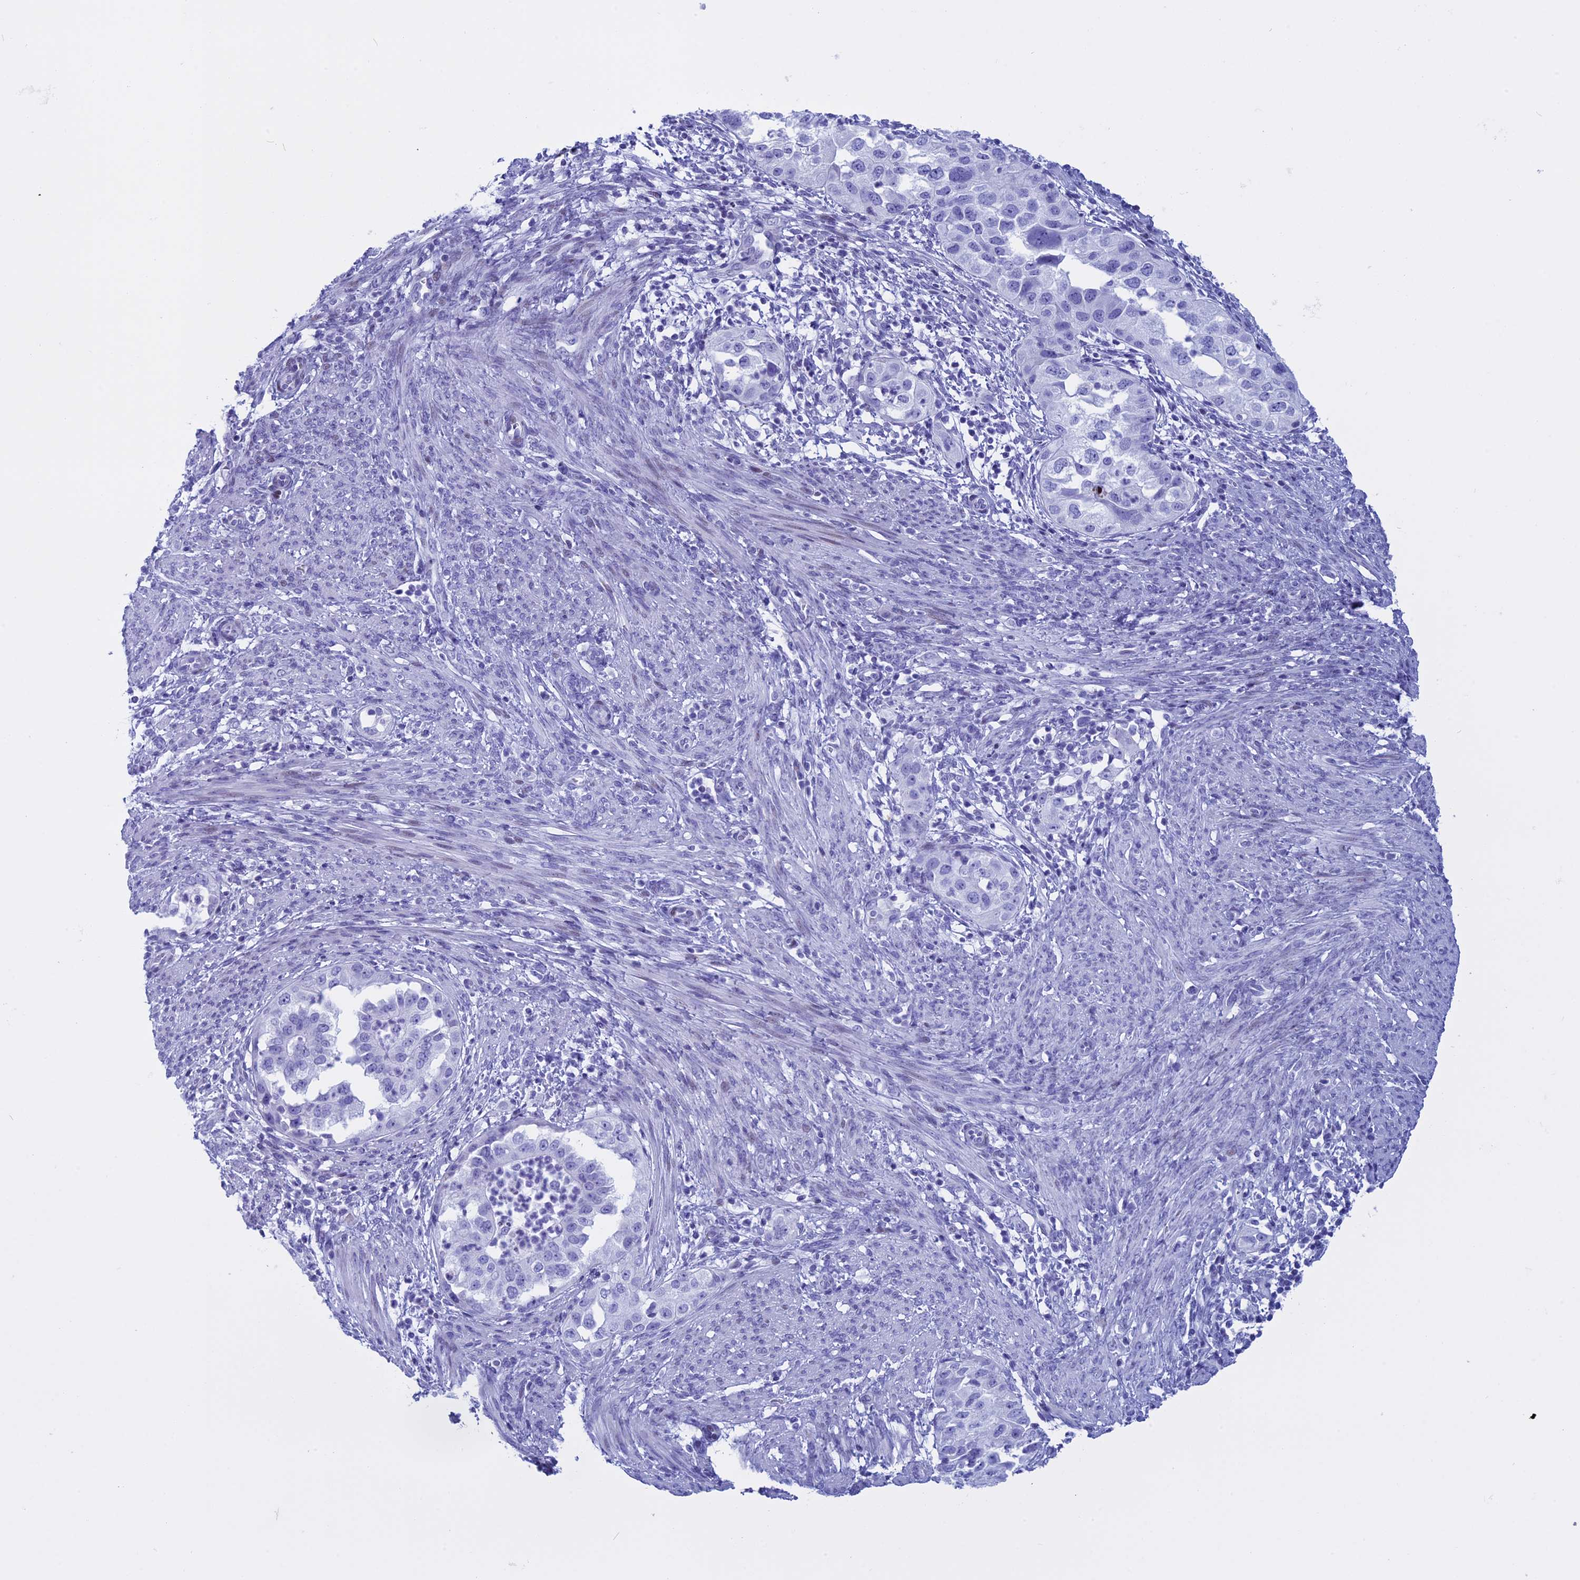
{"staining": {"intensity": "negative", "quantity": "none", "location": "none"}, "tissue": "endometrial cancer", "cell_type": "Tumor cells", "image_type": "cancer", "snomed": [{"axis": "morphology", "description": "Adenocarcinoma, NOS"}, {"axis": "topography", "description": "Endometrium"}], "caption": "This photomicrograph is of adenocarcinoma (endometrial) stained with immunohistochemistry (IHC) to label a protein in brown with the nuclei are counter-stained blue. There is no positivity in tumor cells.", "gene": "KCTD21", "patient": {"sex": "female", "age": 85}}